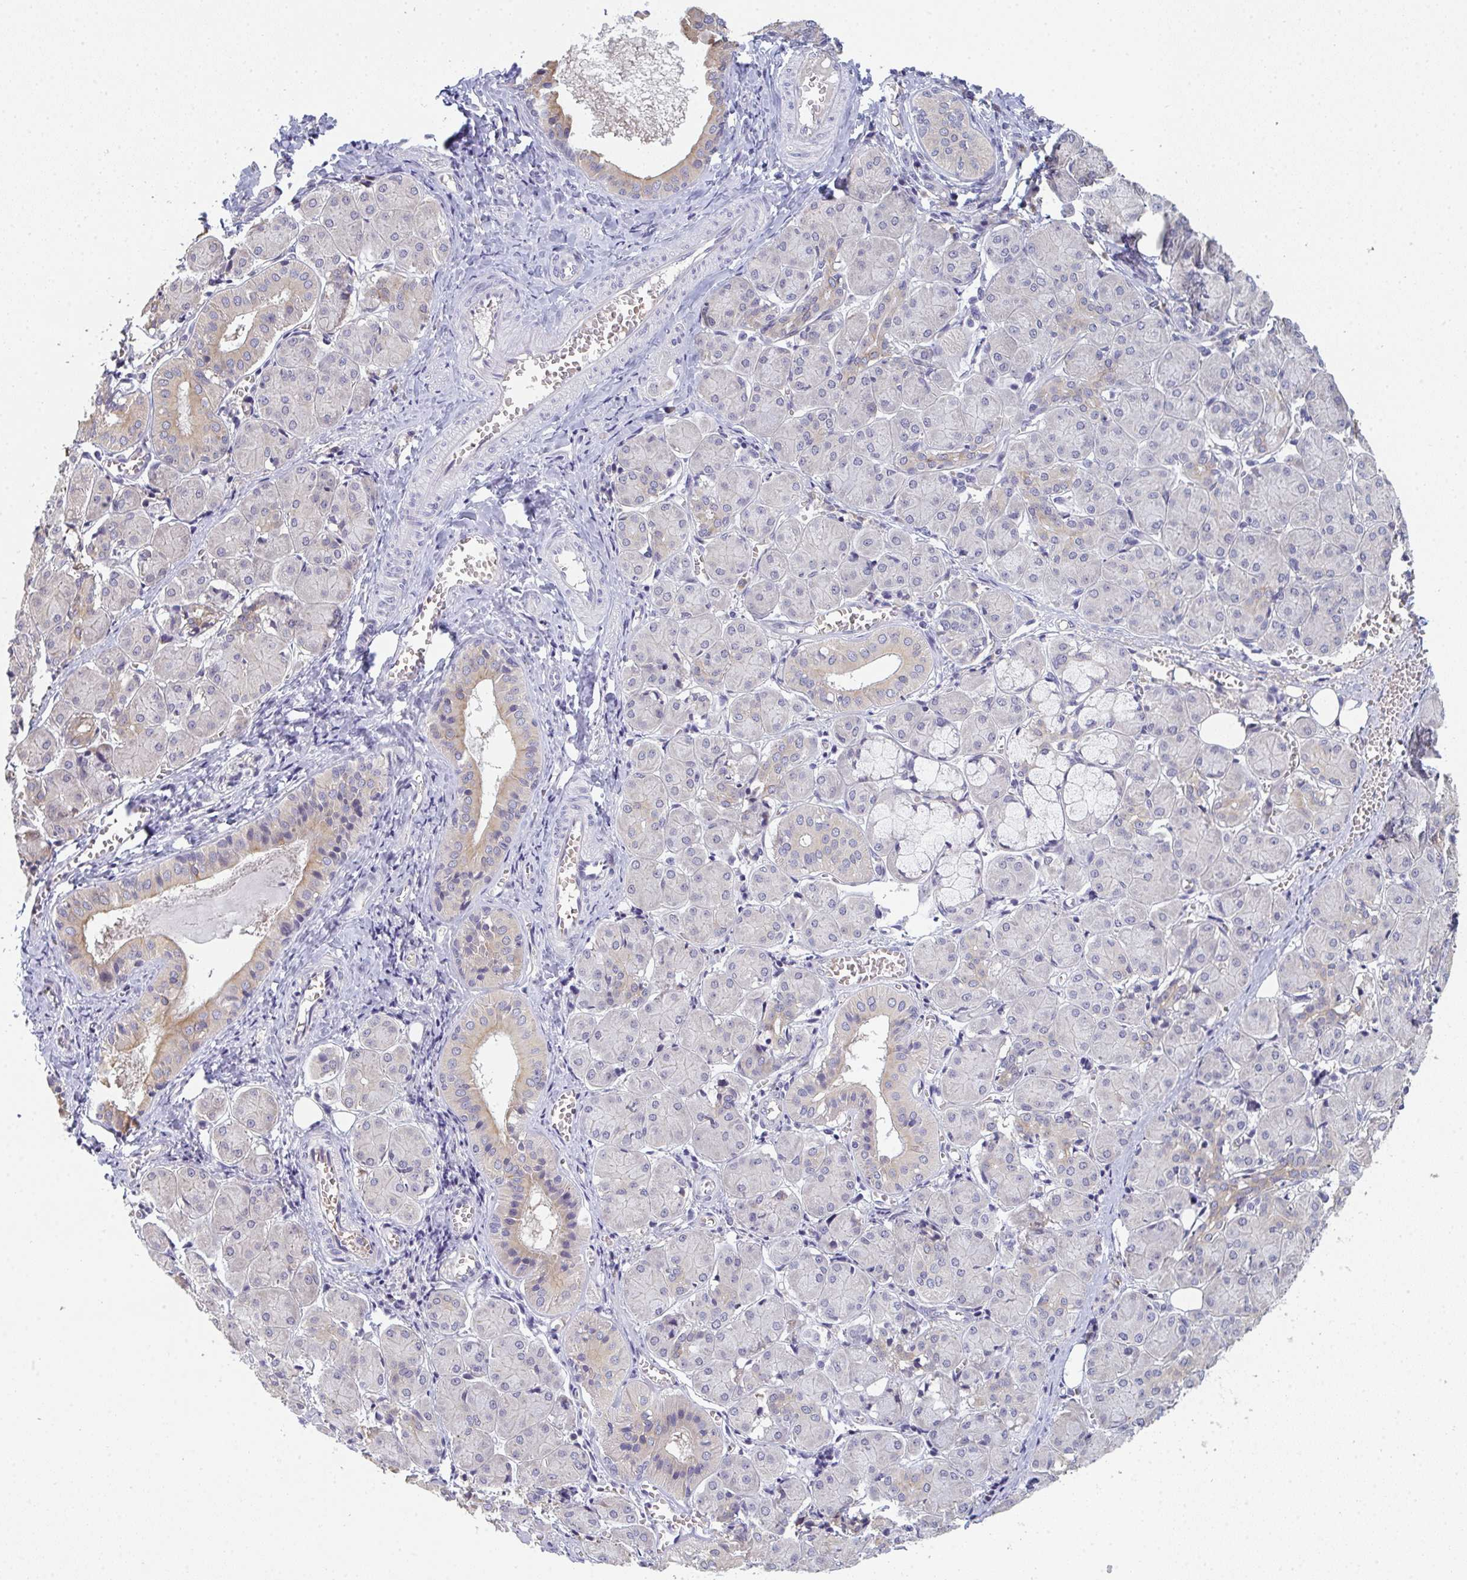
{"staining": {"intensity": "weak", "quantity": "<25%", "location": "cytoplasmic/membranous"}, "tissue": "salivary gland", "cell_type": "Glandular cells", "image_type": "normal", "snomed": [{"axis": "morphology", "description": "Normal tissue, NOS"}, {"axis": "morphology", "description": "Inflammation, NOS"}, {"axis": "topography", "description": "Lymph node"}, {"axis": "topography", "description": "Salivary gland"}], "caption": "A histopathology image of human salivary gland is negative for staining in glandular cells. (Brightfield microscopy of DAB (3,3'-diaminobenzidine) immunohistochemistry at high magnification).", "gene": "RIOK1", "patient": {"sex": "male", "age": 3}}